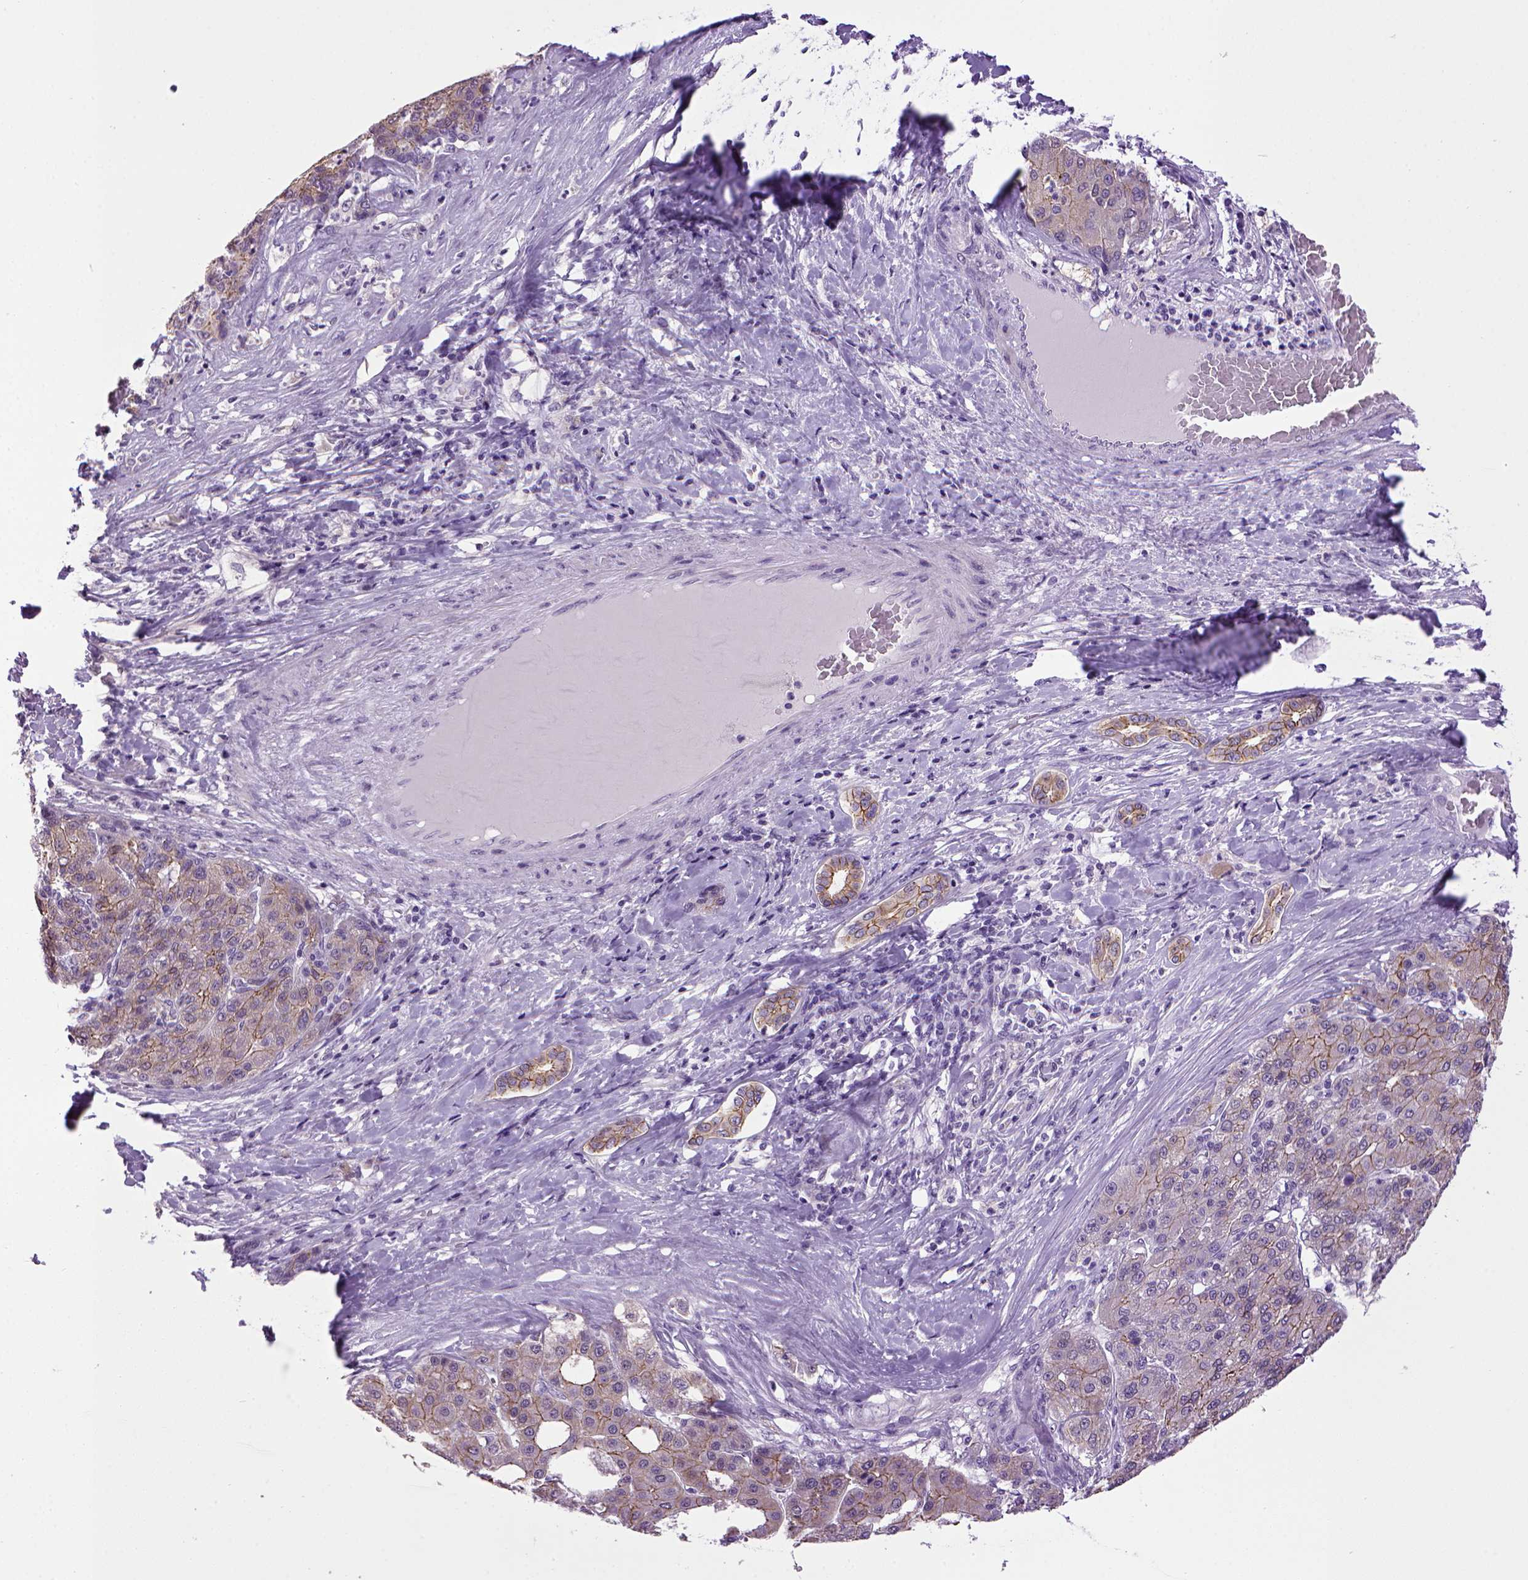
{"staining": {"intensity": "moderate", "quantity": "25%-75%", "location": "cytoplasmic/membranous"}, "tissue": "liver cancer", "cell_type": "Tumor cells", "image_type": "cancer", "snomed": [{"axis": "morphology", "description": "Carcinoma, Hepatocellular, NOS"}, {"axis": "topography", "description": "Liver"}], "caption": "Hepatocellular carcinoma (liver) stained for a protein (brown) demonstrates moderate cytoplasmic/membranous positive staining in approximately 25%-75% of tumor cells.", "gene": "CDH1", "patient": {"sex": "male", "age": 65}}